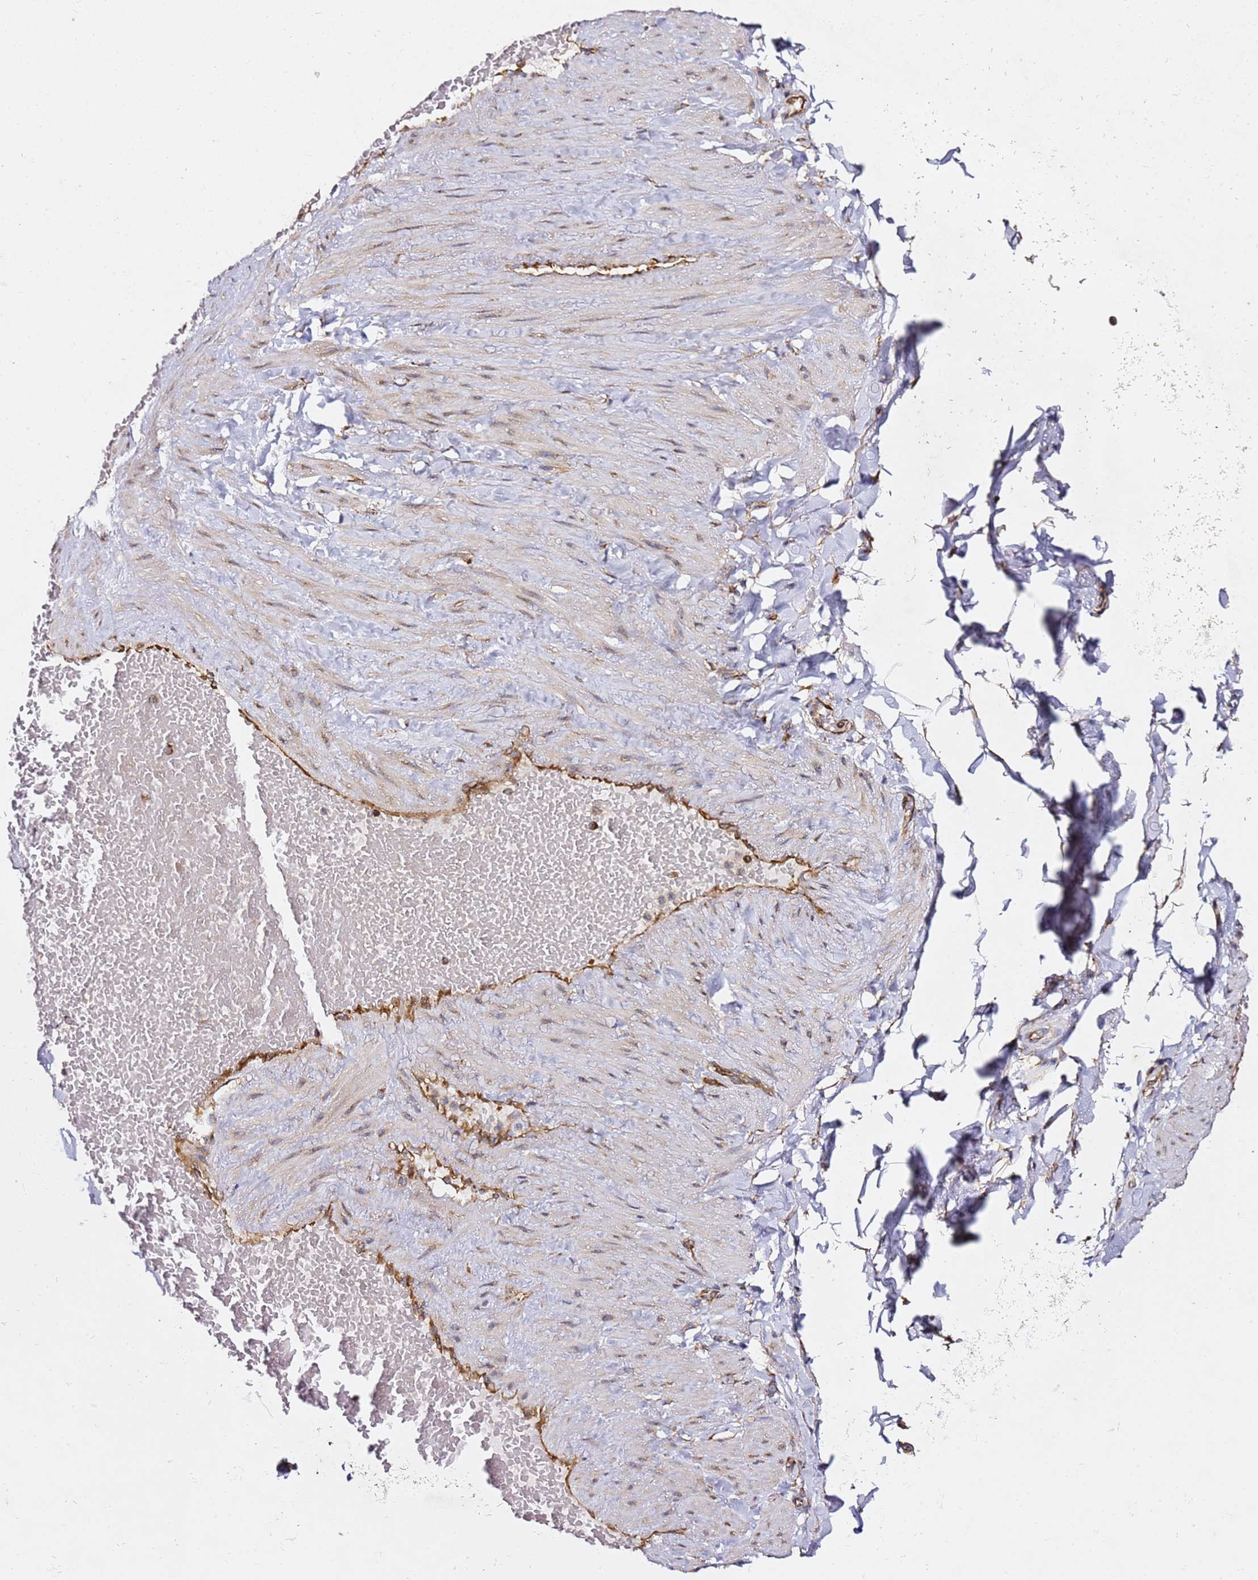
{"staining": {"intensity": "moderate", "quantity": ">75%", "location": "cytoplasmic/membranous"}, "tissue": "adipose tissue", "cell_type": "Adipocytes", "image_type": "normal", "snomed": [{"axis": "morphology", "description": "Normal tissue, NOS"}, {"axis": "topography", "description": "Soft tissue"}, {"axis": "topography", "description": "Vascular tissue"}], "caption": "IHC of normal human adipose tissue reveals medium levels of moderate cytoplasmic/membranous positivity in approximately >75% of adipocytes.", "gene": "TPST1", "patient": {"sex": "male", "age": 54}}